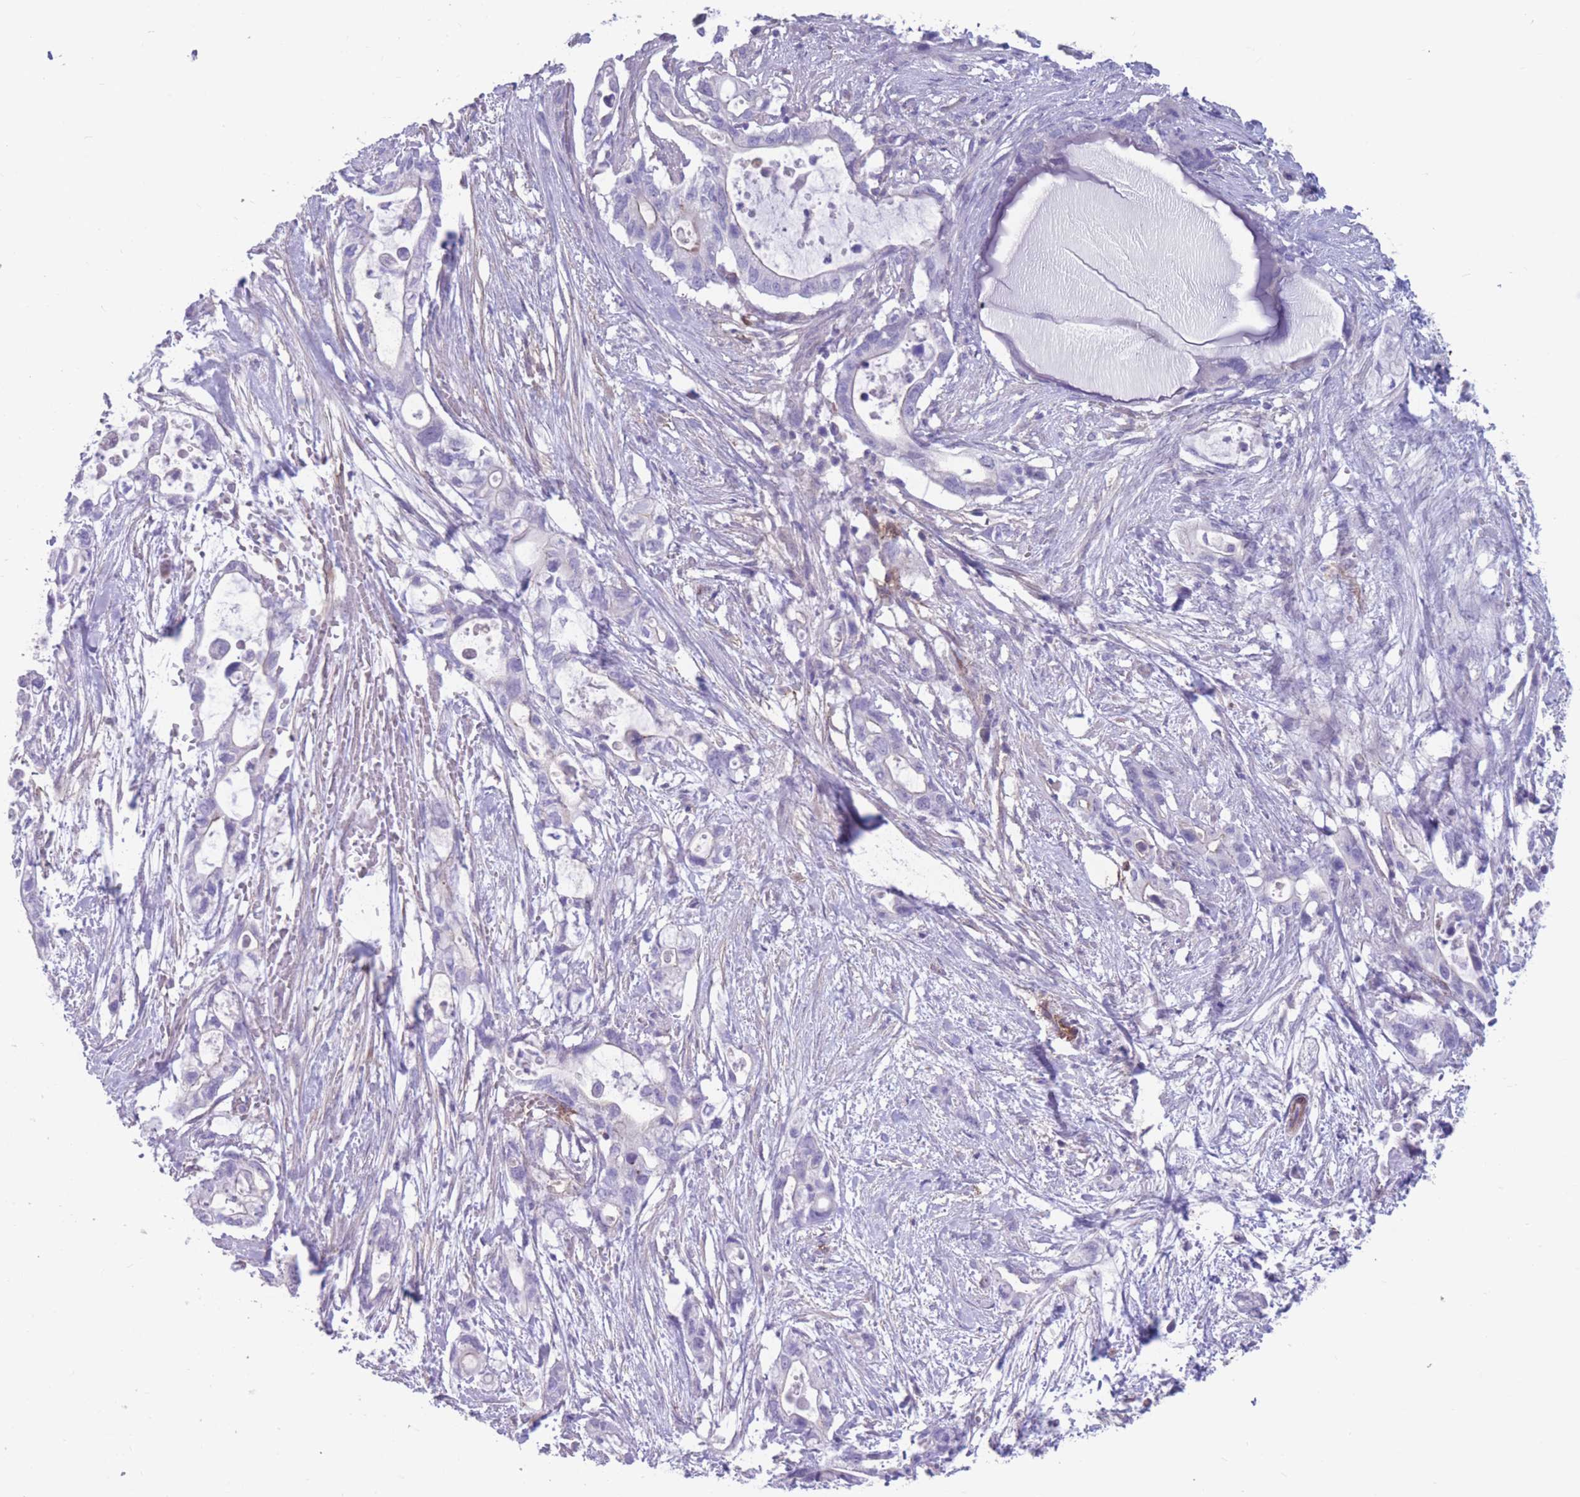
{"staining": {"intensity": "negative", "quantity": "none", "location": "none"}, "tissue": "pancreatic cancer", "cell_type": "Tumor cells", "image_type": "cancer", "snomed": [{"axis": "morphology", "description": "Adenocarcinoma, NOS"}, {"axis": "topography", "description": "Pancreas"}], "caption": "The photomicrograph reveals no staining of tumor cells in pancreatic cancer.", "gene": "DPYD", "patient": {"sex": "female", "age": 72}}